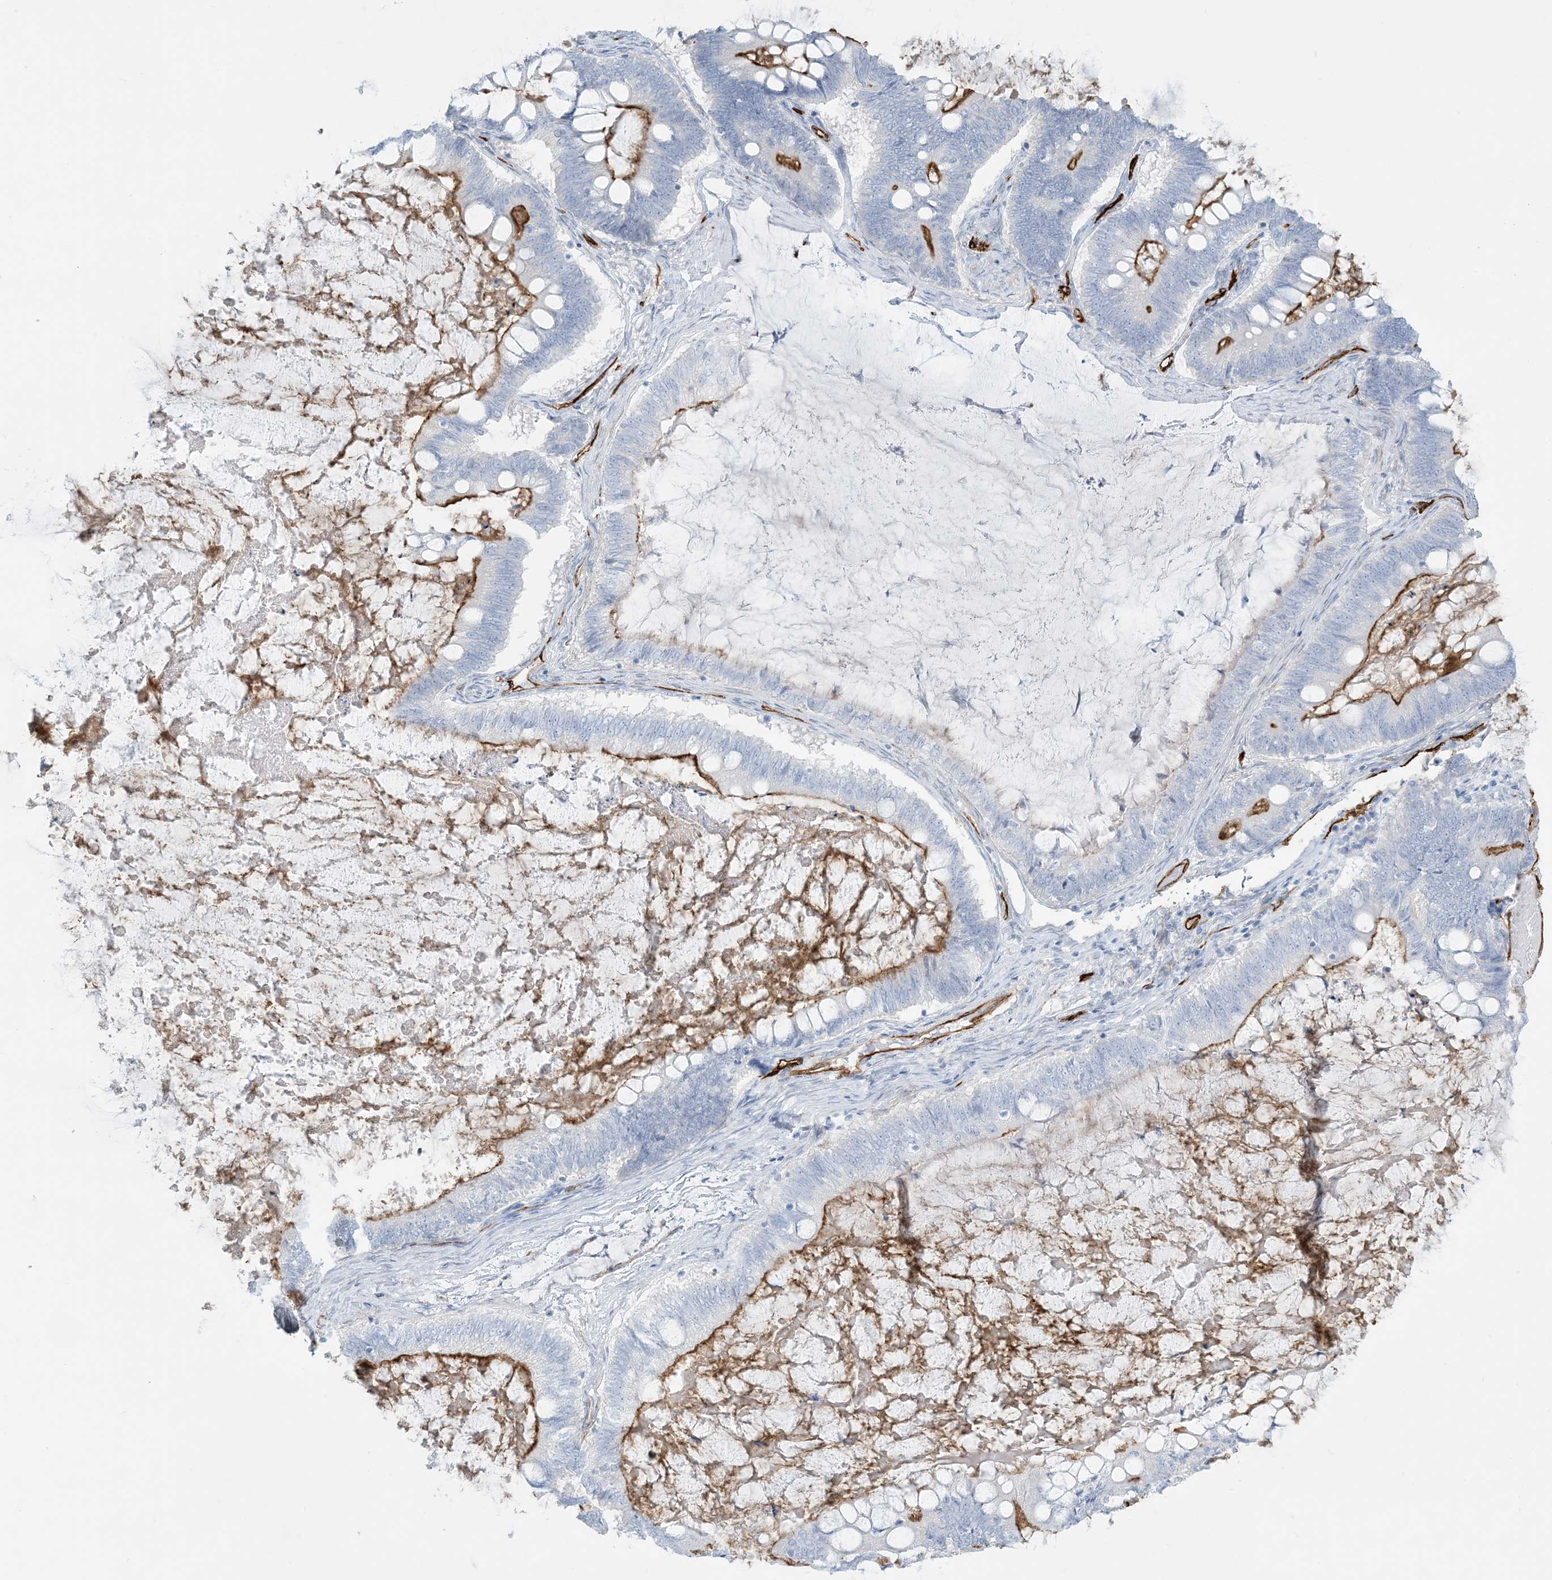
{"staining": {"intensity": "moderate", "quantity": "25%-75%", "location": "cytoplasmic/membranous"}, "tissue": "ovarian cancer", "cell_type": "Tumor cells", "image_type": "cancer", "snomed": [{"axis": "morphology", "description": "Cystadenocarcinoma, mucinous, NOS"}, {"axis": "topography", "description": "Ovary"}], "caption": "Immunohistochemical staining of human mucinous cystadenocarcinoma (ovarian) displays medium levels of moderate cytoplasmic/membranous protein expression in about 25%-75% of tumor cells. The staining was performed using DAB (3,3'-diaminobenzidine) to visualize the protein expression in brown, while the nuclei were stained in blue with hematoxylin (Magnification: 20x).", "gene": "EPS8L3", "patient": {"sex": "female", "age": 61}}